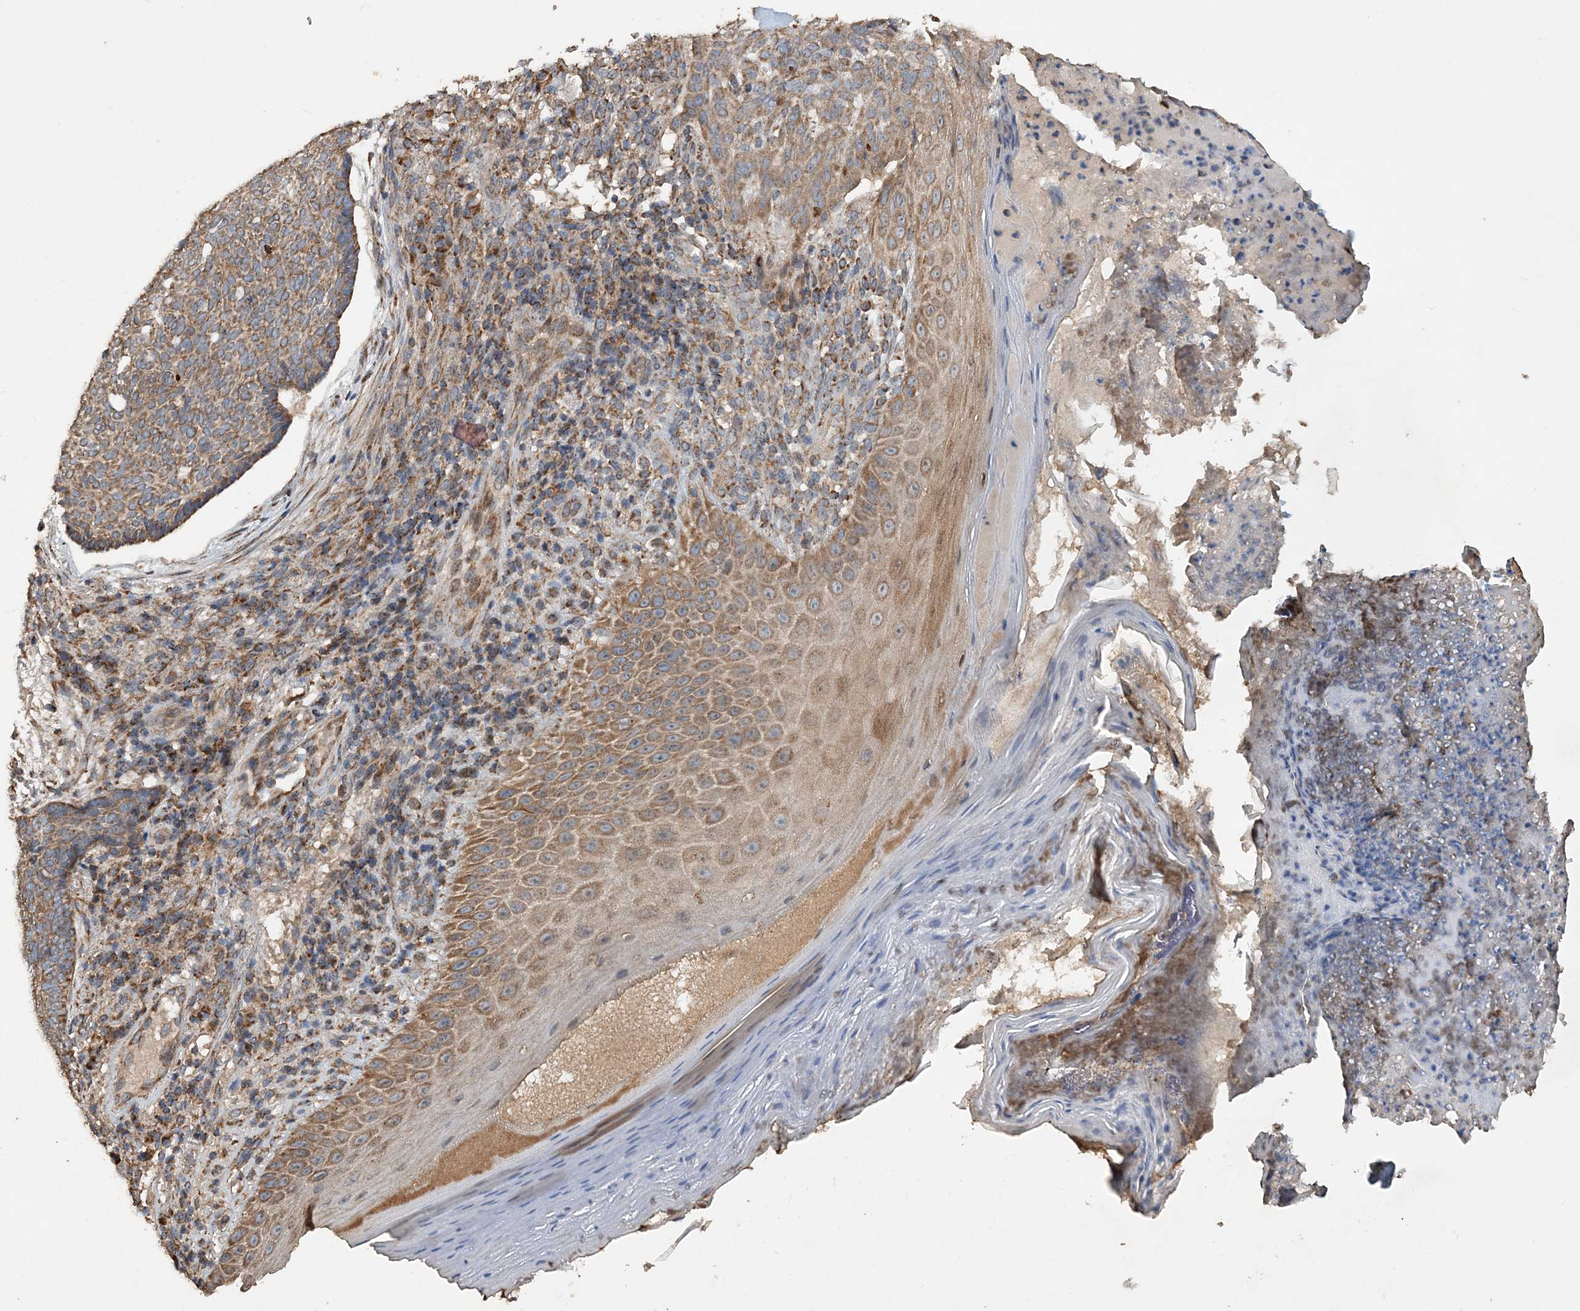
{"staining": {"intensity": "moderate", "quantity": ">75%", "location": "cytoplasmic/membranous"}, "tissue": "skin cancer", "cell_type": "Tumor cells", "image_type": "cancer", "snomed": [{"axis": "morphology", "description": "Normal tissue, NOS"}, {"axis": "morphology", "description": "Basal cell carcinoma"}, {"axis": "topography", "description": "Skin"}], "caption": "Skin cancer (basal cell carcinoma) stained with a protein marker reveals moderate staining in tumor cells.", "gene": "POC5", "patient": {"sex": "male", "age": 50}}